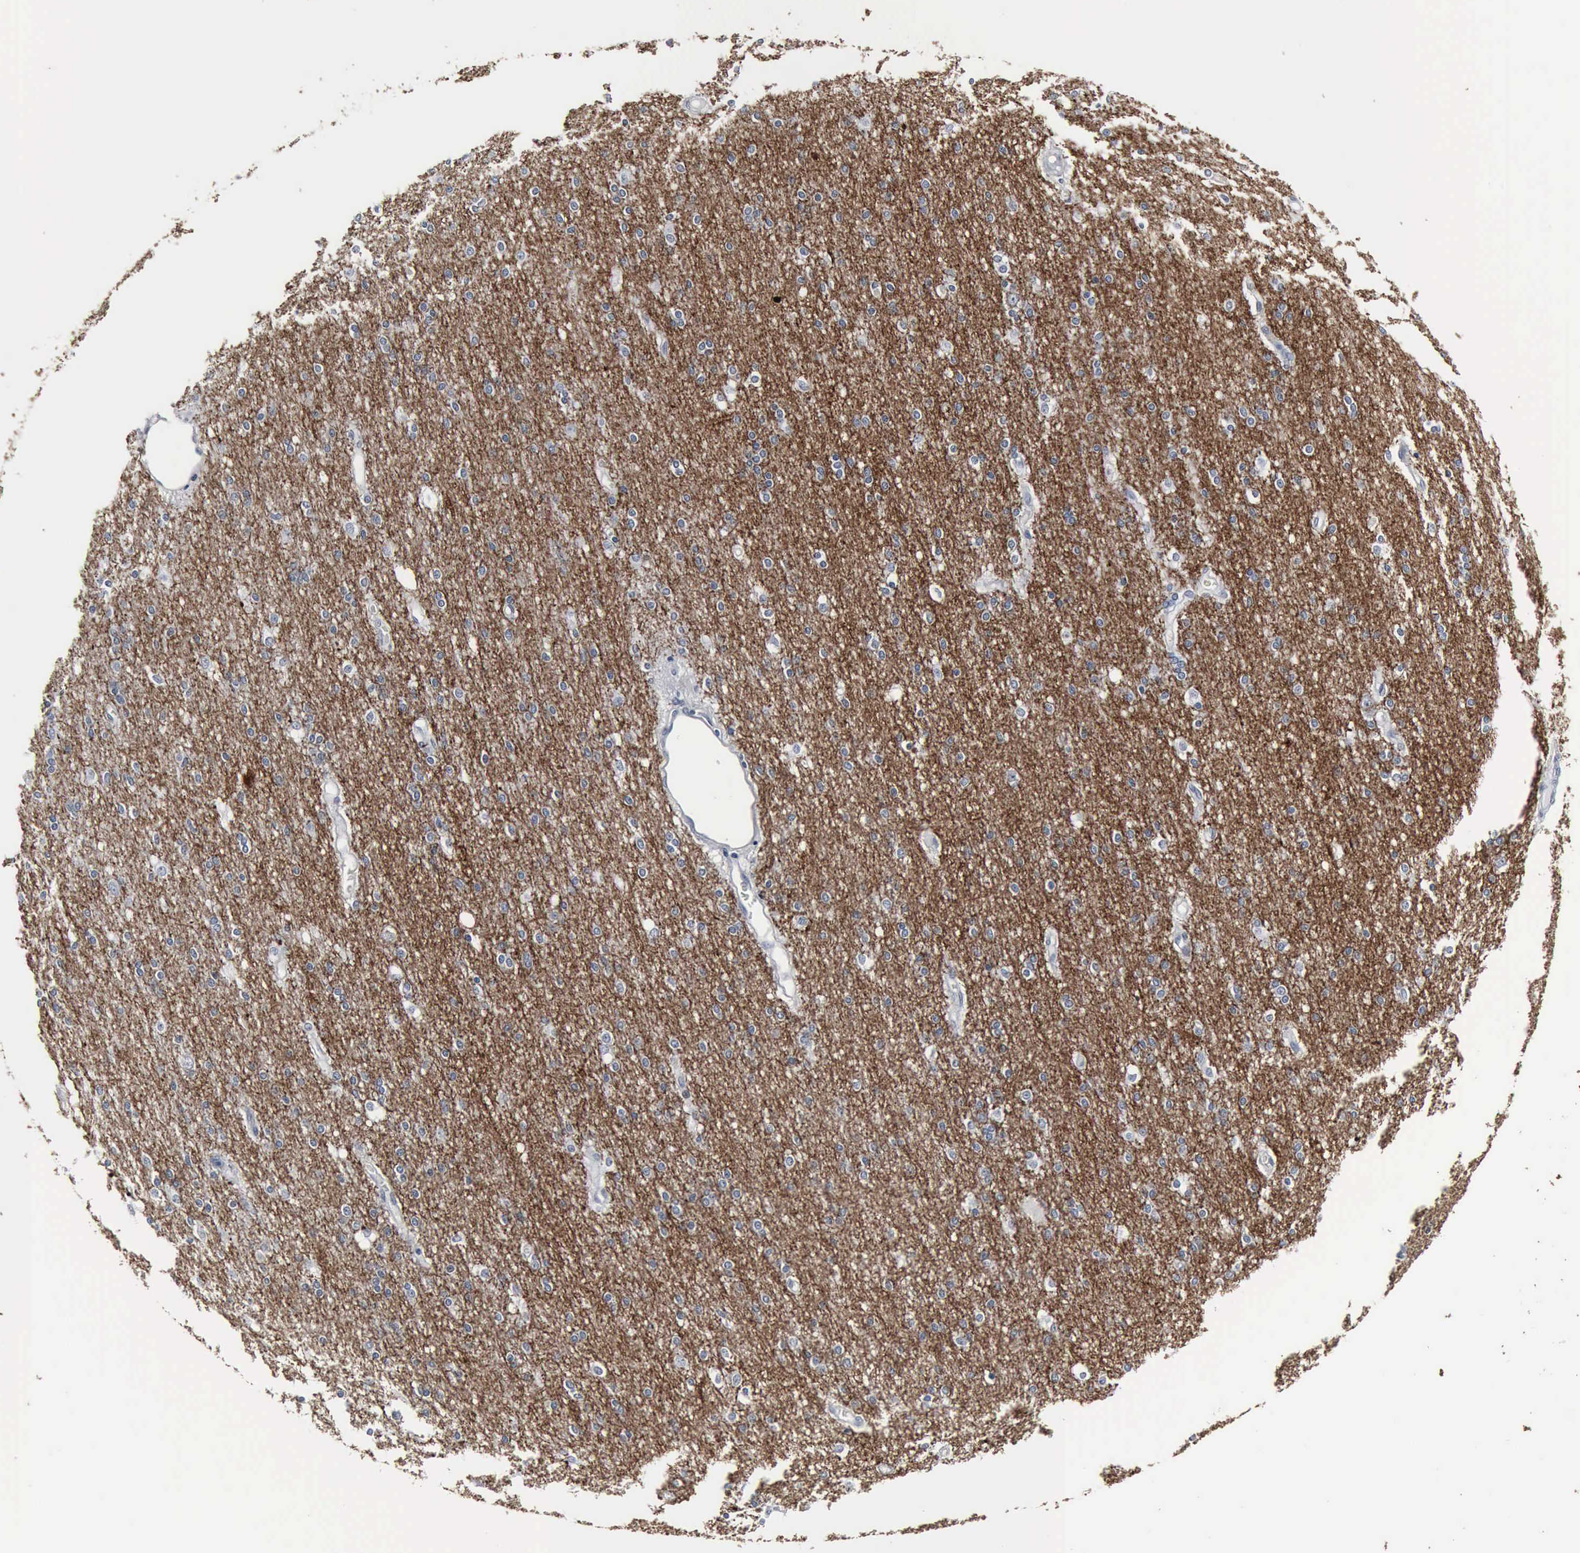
{"staining": {"intensity": "negative", "quantity": "none", "location": "none"}, "tissue": "cerebral cortex", "cell_type": "Endothelial cells", "image_type": "normal", "snomed": [{"axis": "morphology", "description": "Normal tissue, NOS"}, {"axis": "morphology", "description": "Inflammation, NOS"}, {"axis": "topography", "description": "Cerebral cortex"}], "caption": "DAB immunohistochemical staining of normal cerebral cortex reveals no significant positivity in endothelial cells.", "gene": "SNAP25", "patient": {"sex": "male", "age": 6}}